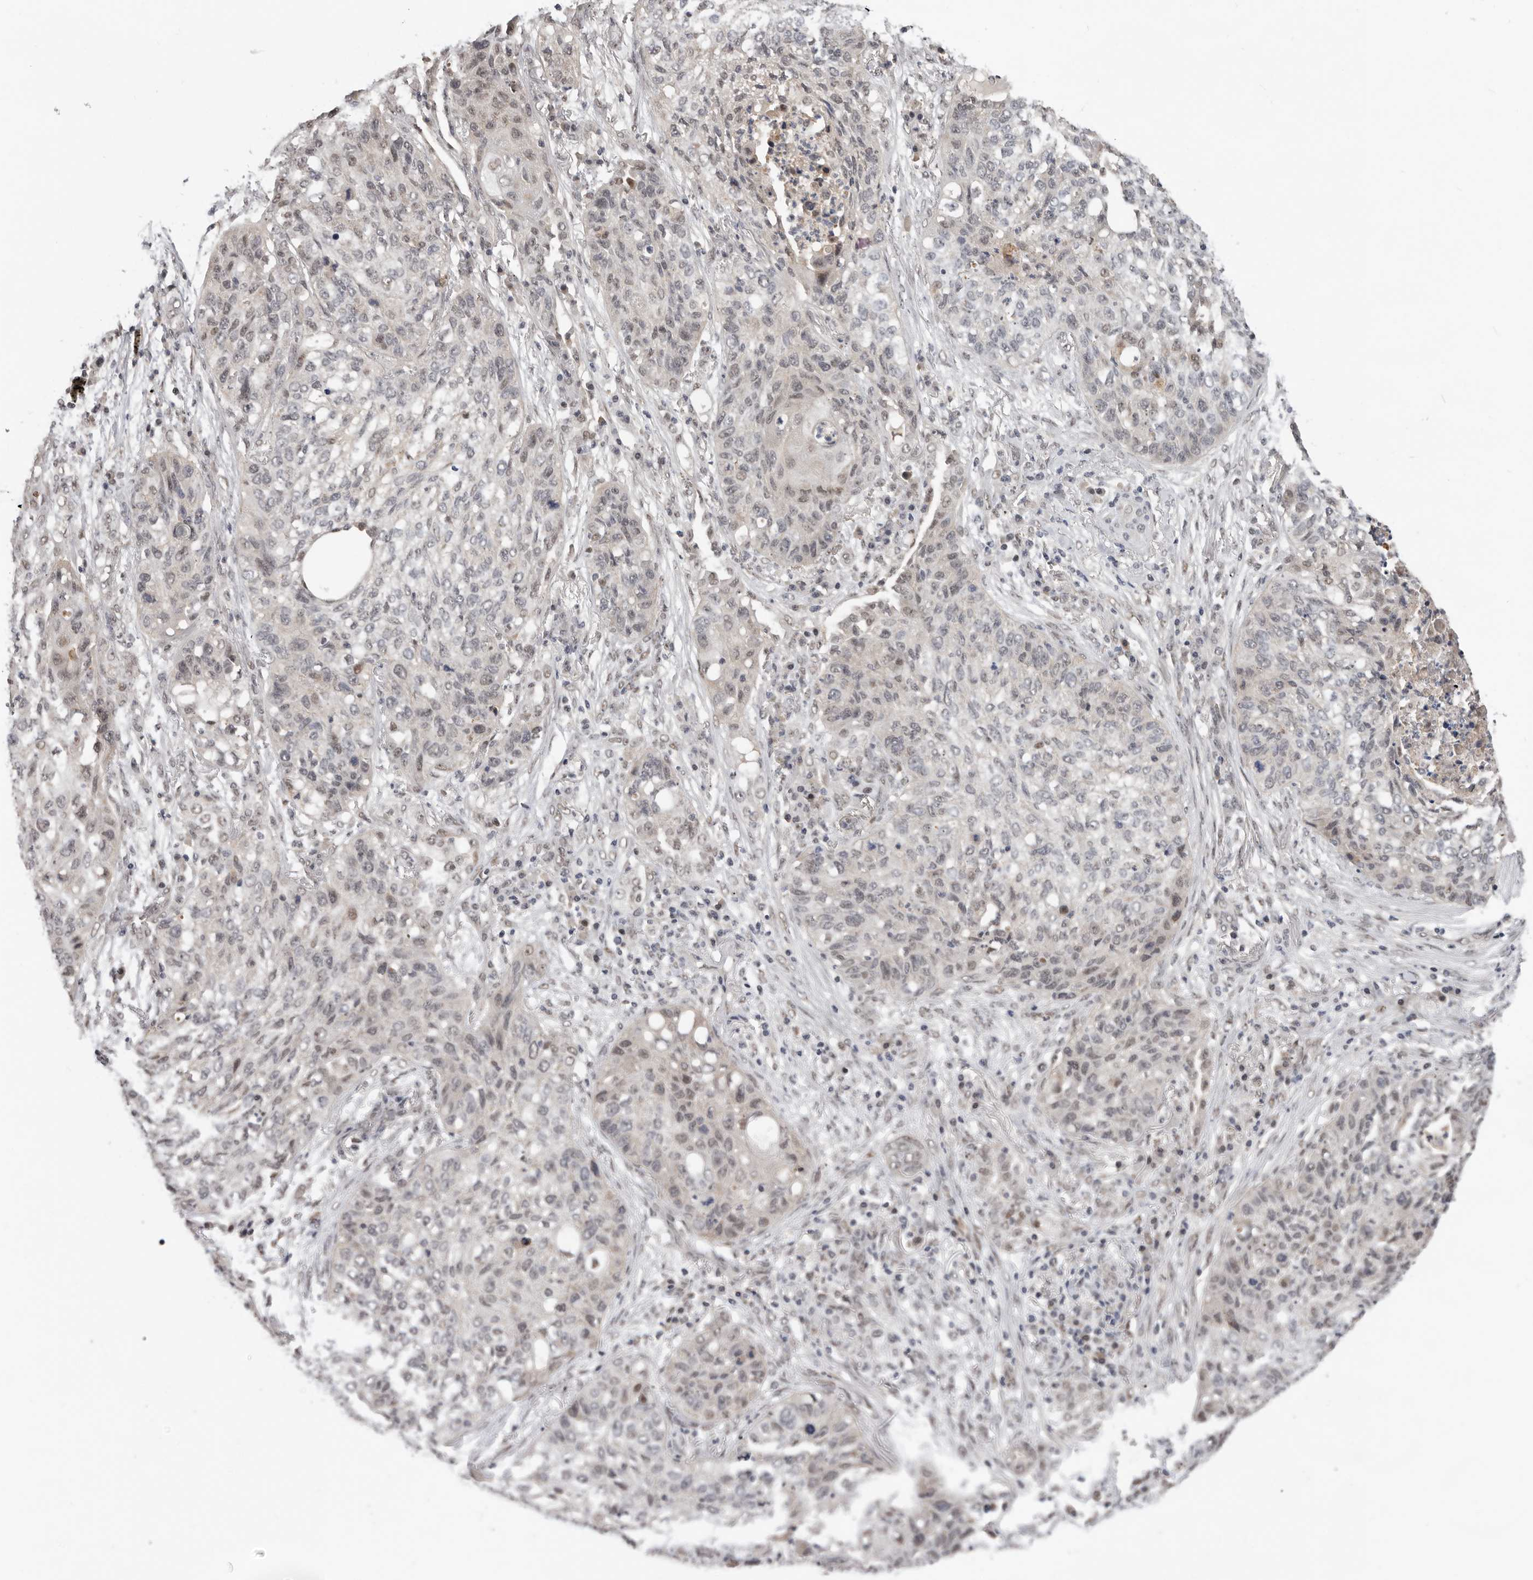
{"staining": {"intensity": "weak", "quantity": "<25%", "location": "nuclear"}, "tissue": "lung cancer", "cell_type": "Tumor cells", "image_type": "cancer", "snomed": [{"axis": "morphology", "description": "Squamous cell carcinoma, NOS"}, {"axis": "topography", "description": "Lung"}], "caption": "Tumor cells show no significant protein staining in squamous cell carcinoma (lung). (DAB immunohistochemistry (IHC) with hematoxylin counter stain).", "gene": "BRCA2", "patient": {"sex": "female", "age": 63}}